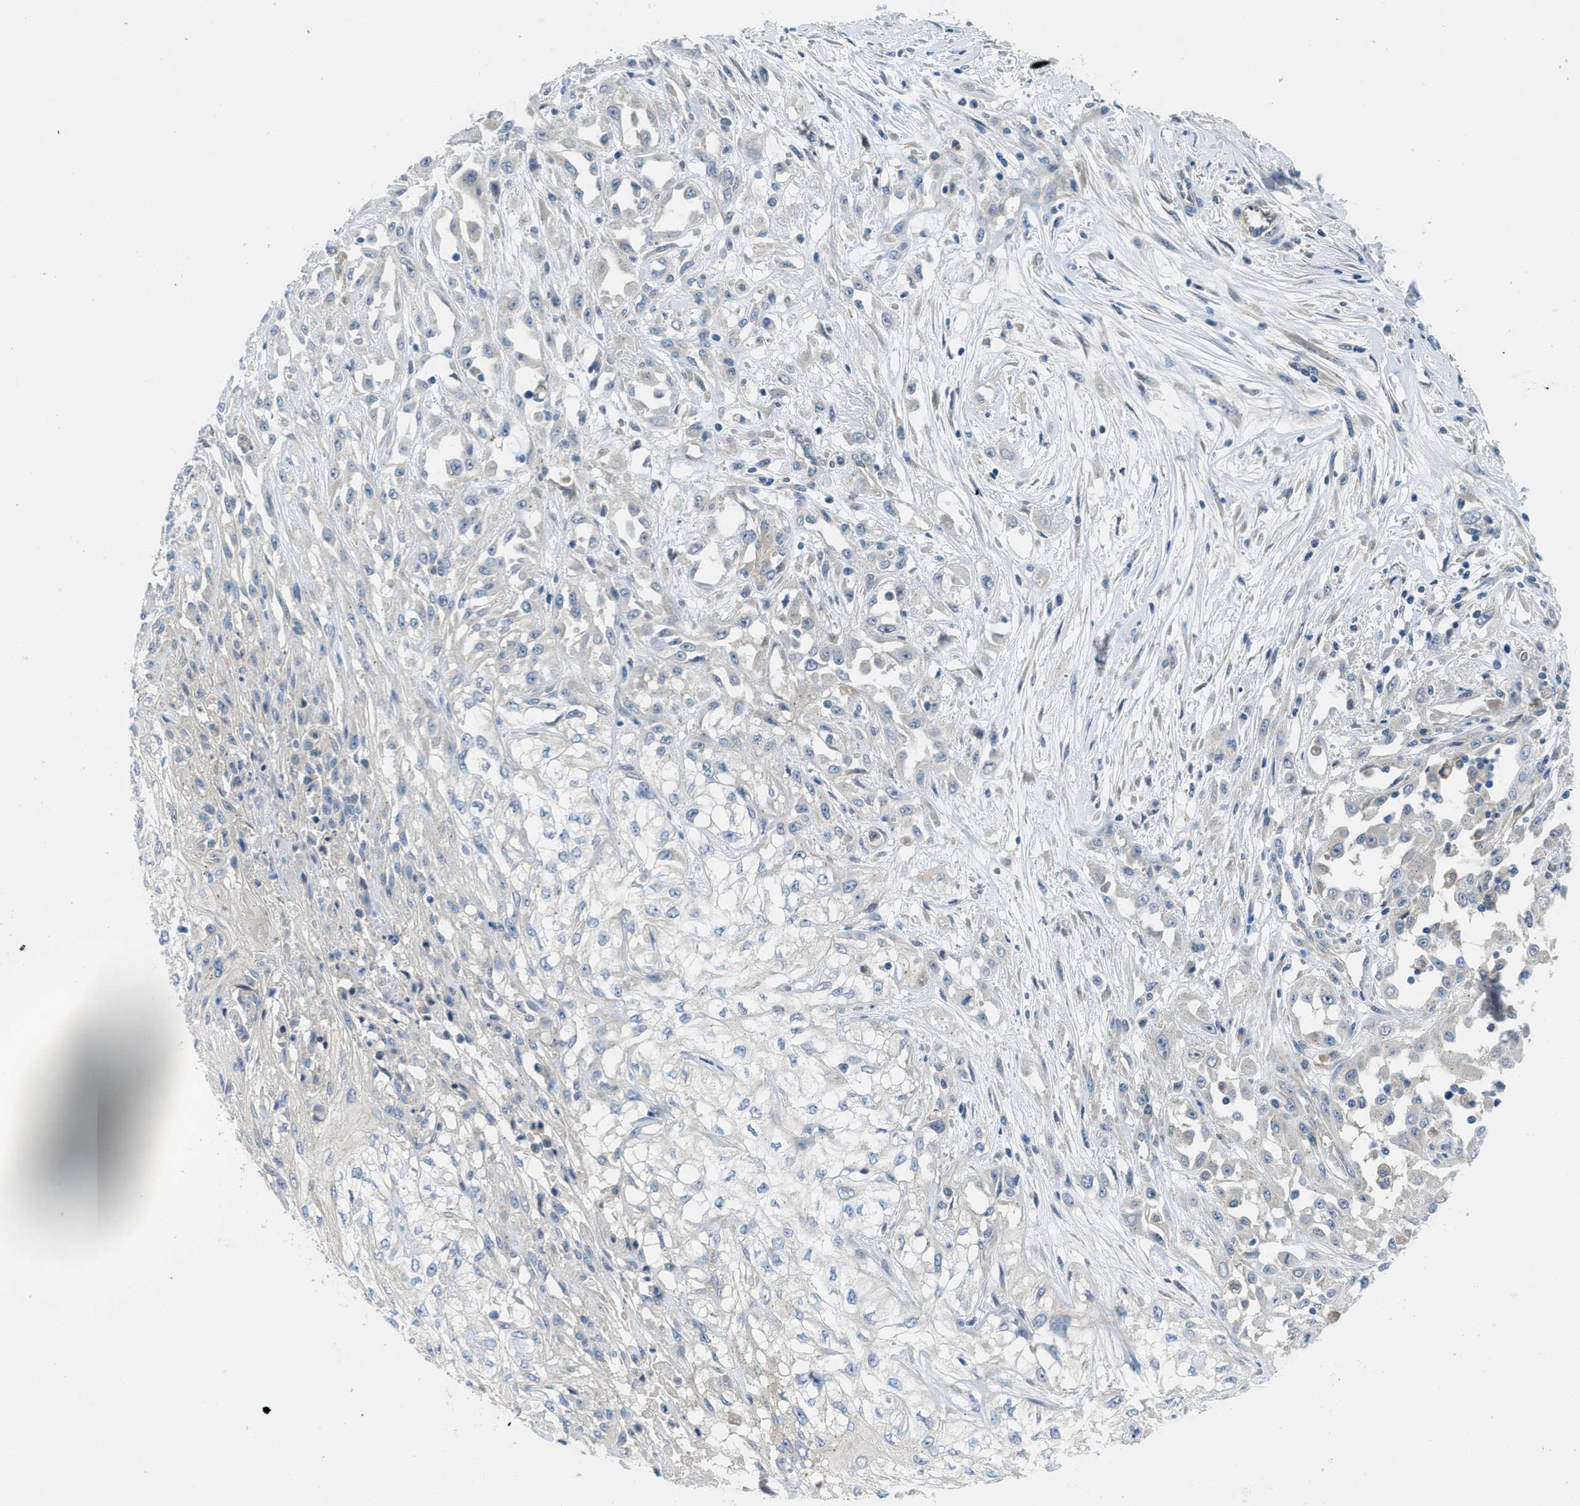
{"staining": {"intensity": "negative", "quantity": "none", "location": "none"}, "tissue": "skin cancer", "cell_type": "Tumor cells", "image_type": "cancer", "snomed": [{"axis": "morphology", "description": "Squamous cell carcinoma, NOS"}, {"axis": "morphology", "description": "Squamous cell carcinoma, metastatic, NOS"}, {"axis": "topography", "description": "Skin"}, {"axis": "topography", "description": "Lymph node"}], "caption": "The image demonstrates no staining of tumor cells in skin cancer.", "gene": "RIPK2", "patient": {"sex": "male", "age": 75}}